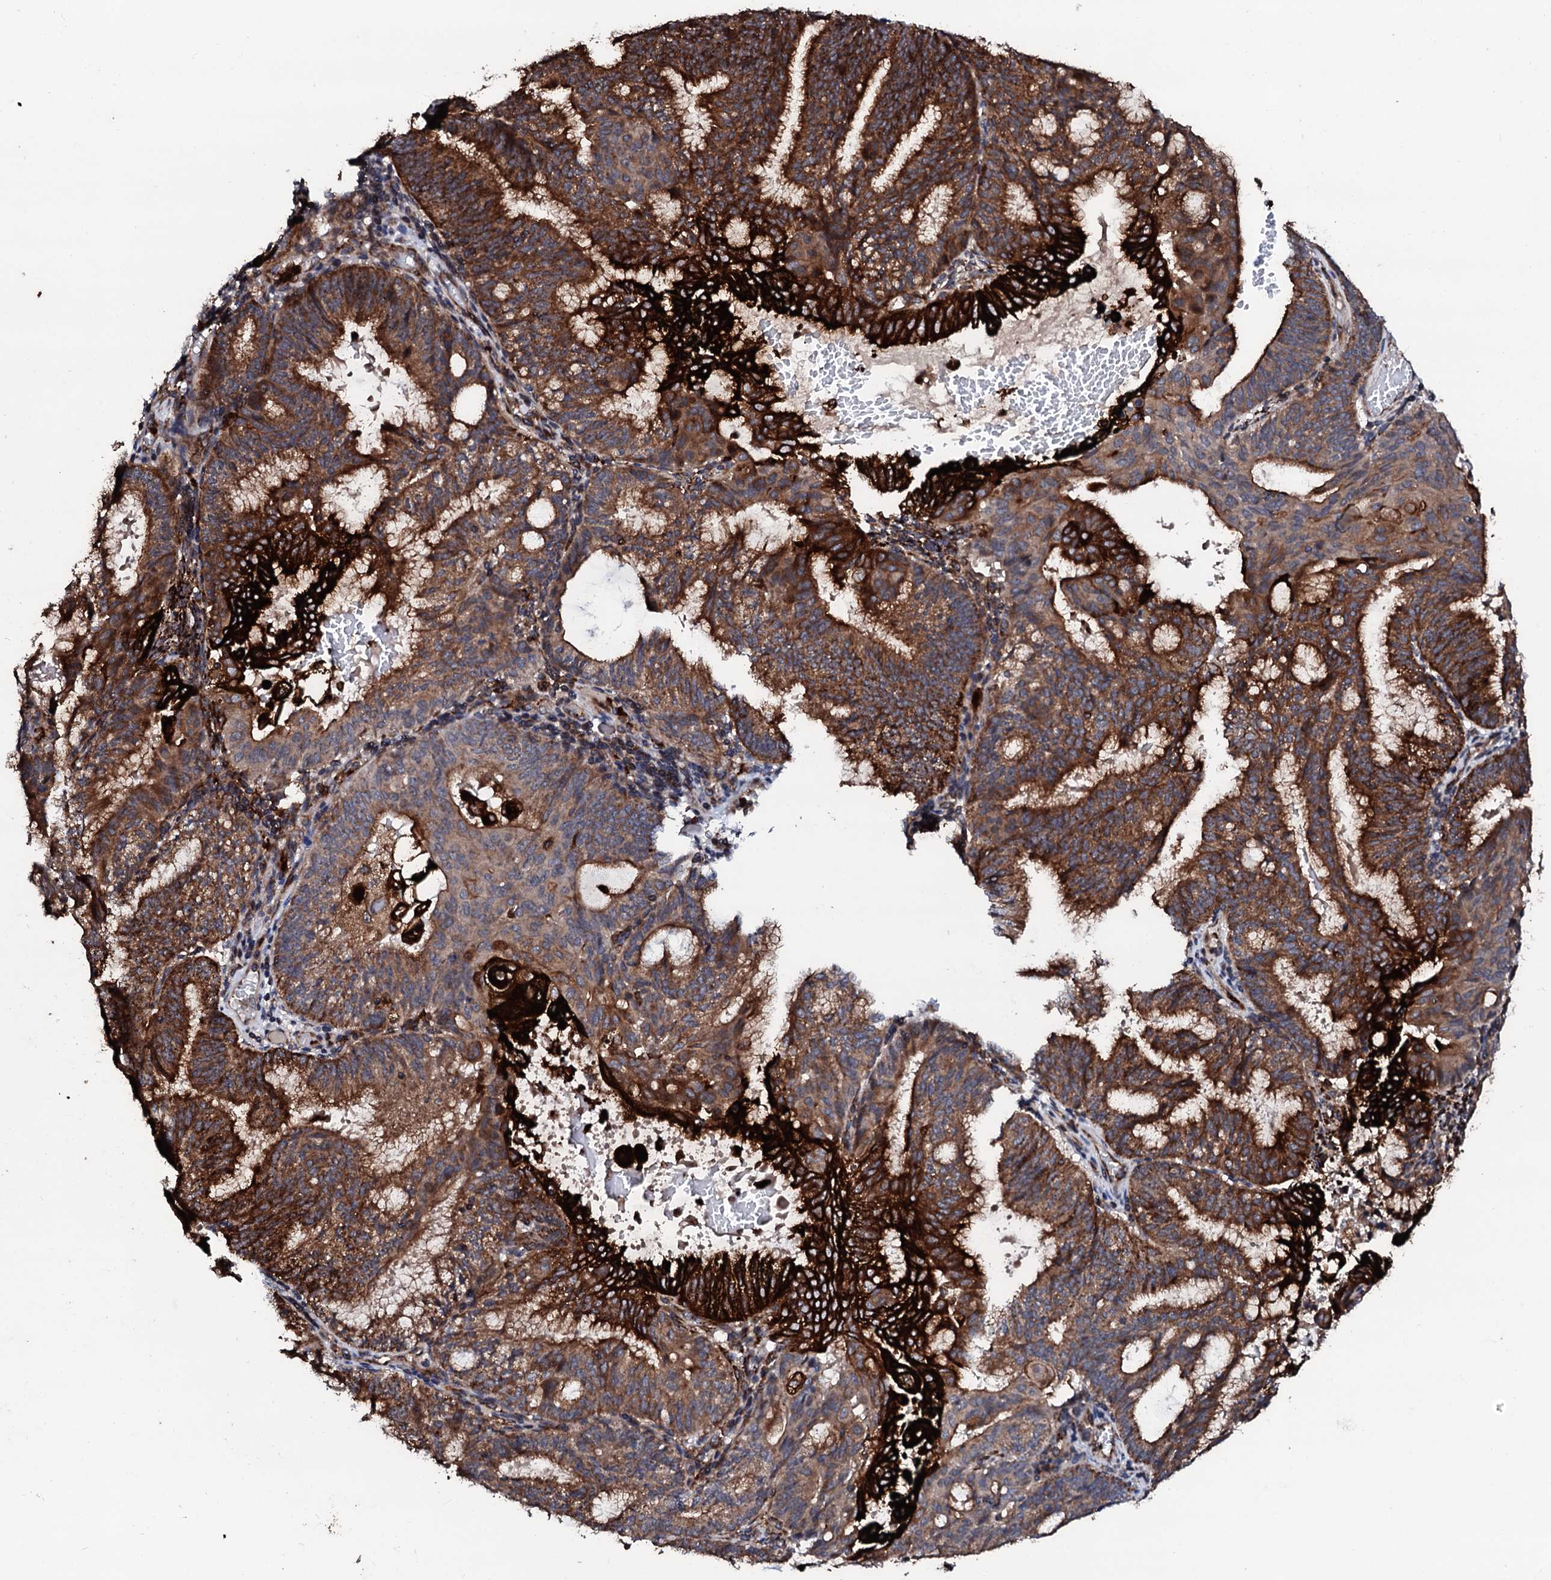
{"staining": {"intensity": "strong", "quantity": ">75%", "location": "cytoplasmic/membranous"}, "tissue": "endometrial cancer", "cell_type": "Tumor cells", "image_type": "cancer", "snomed": [{"axis": "morphology", "description": "Adenocarcinoma, NOS"}, {"axis": "topography", "description": "Endometrium"}], "caption": "Immunohistochemistry (IHC) (DAB (3,3'-diaminobenzidine)) staining of human endometrial adenocarcinoma shows strong cytoplasmic/membranous protein expression in about >75% of tumor cells.", "gene": "SDHAF2", "patient": {"sex": "female", "age": 49}}